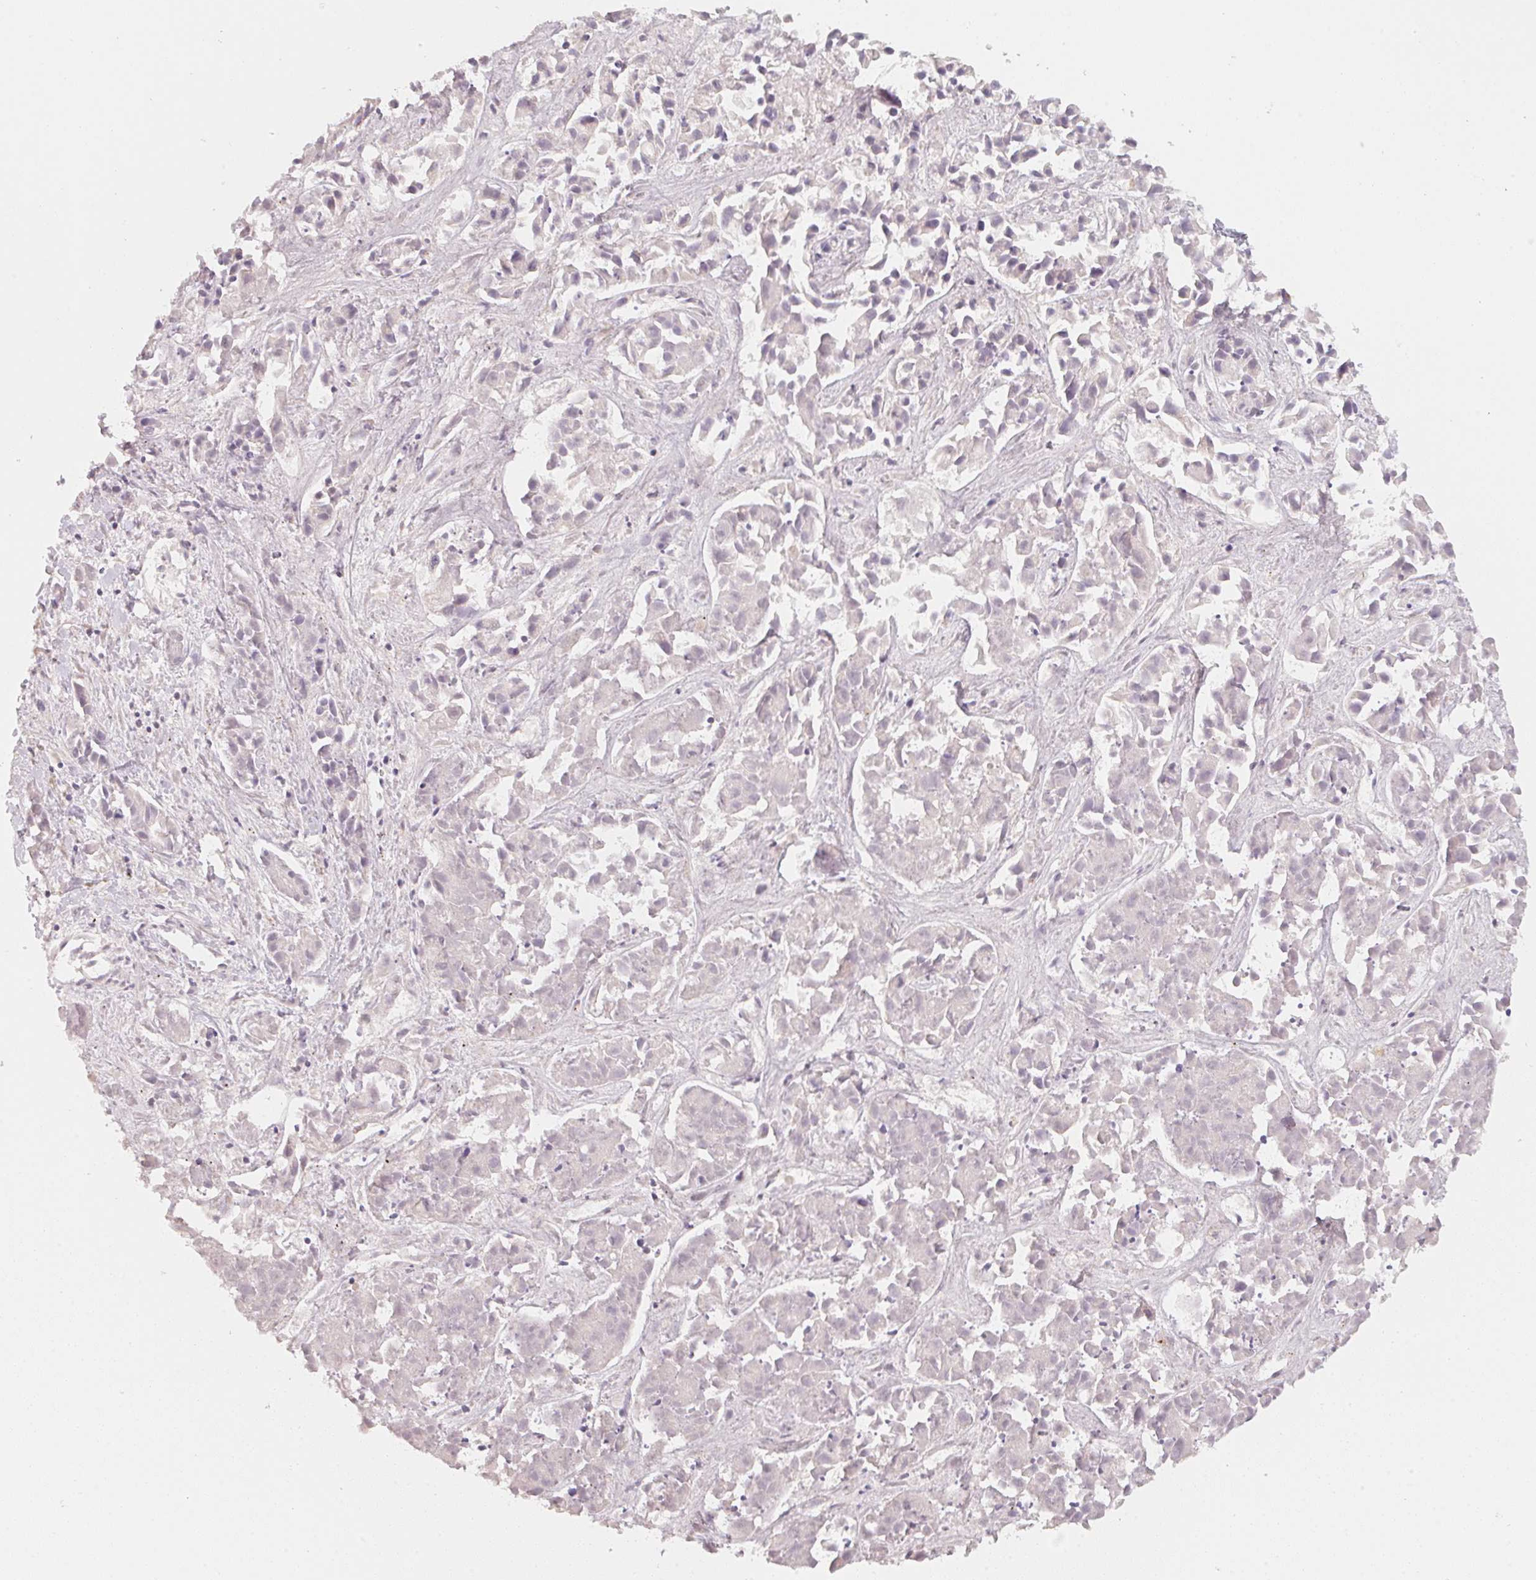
{"staining": {"intensity": "negative", "quantity": "none", "location": "none"}, "tissue": "liver cancer", "cell_type": "Tumor cells", "image_type": "cancer", "snomed": [{"axis": "morphology", "description": "Cholangiocarcinoma"}, {"axis": "topography", "description": "Liver"}], "caption": "Liver cholangiocarcinoma was stained to show a protein in brown. There is no significant positivity in tumor cells.", "gene": "TREH", "patient": {"sex": "female", "age": 81}}